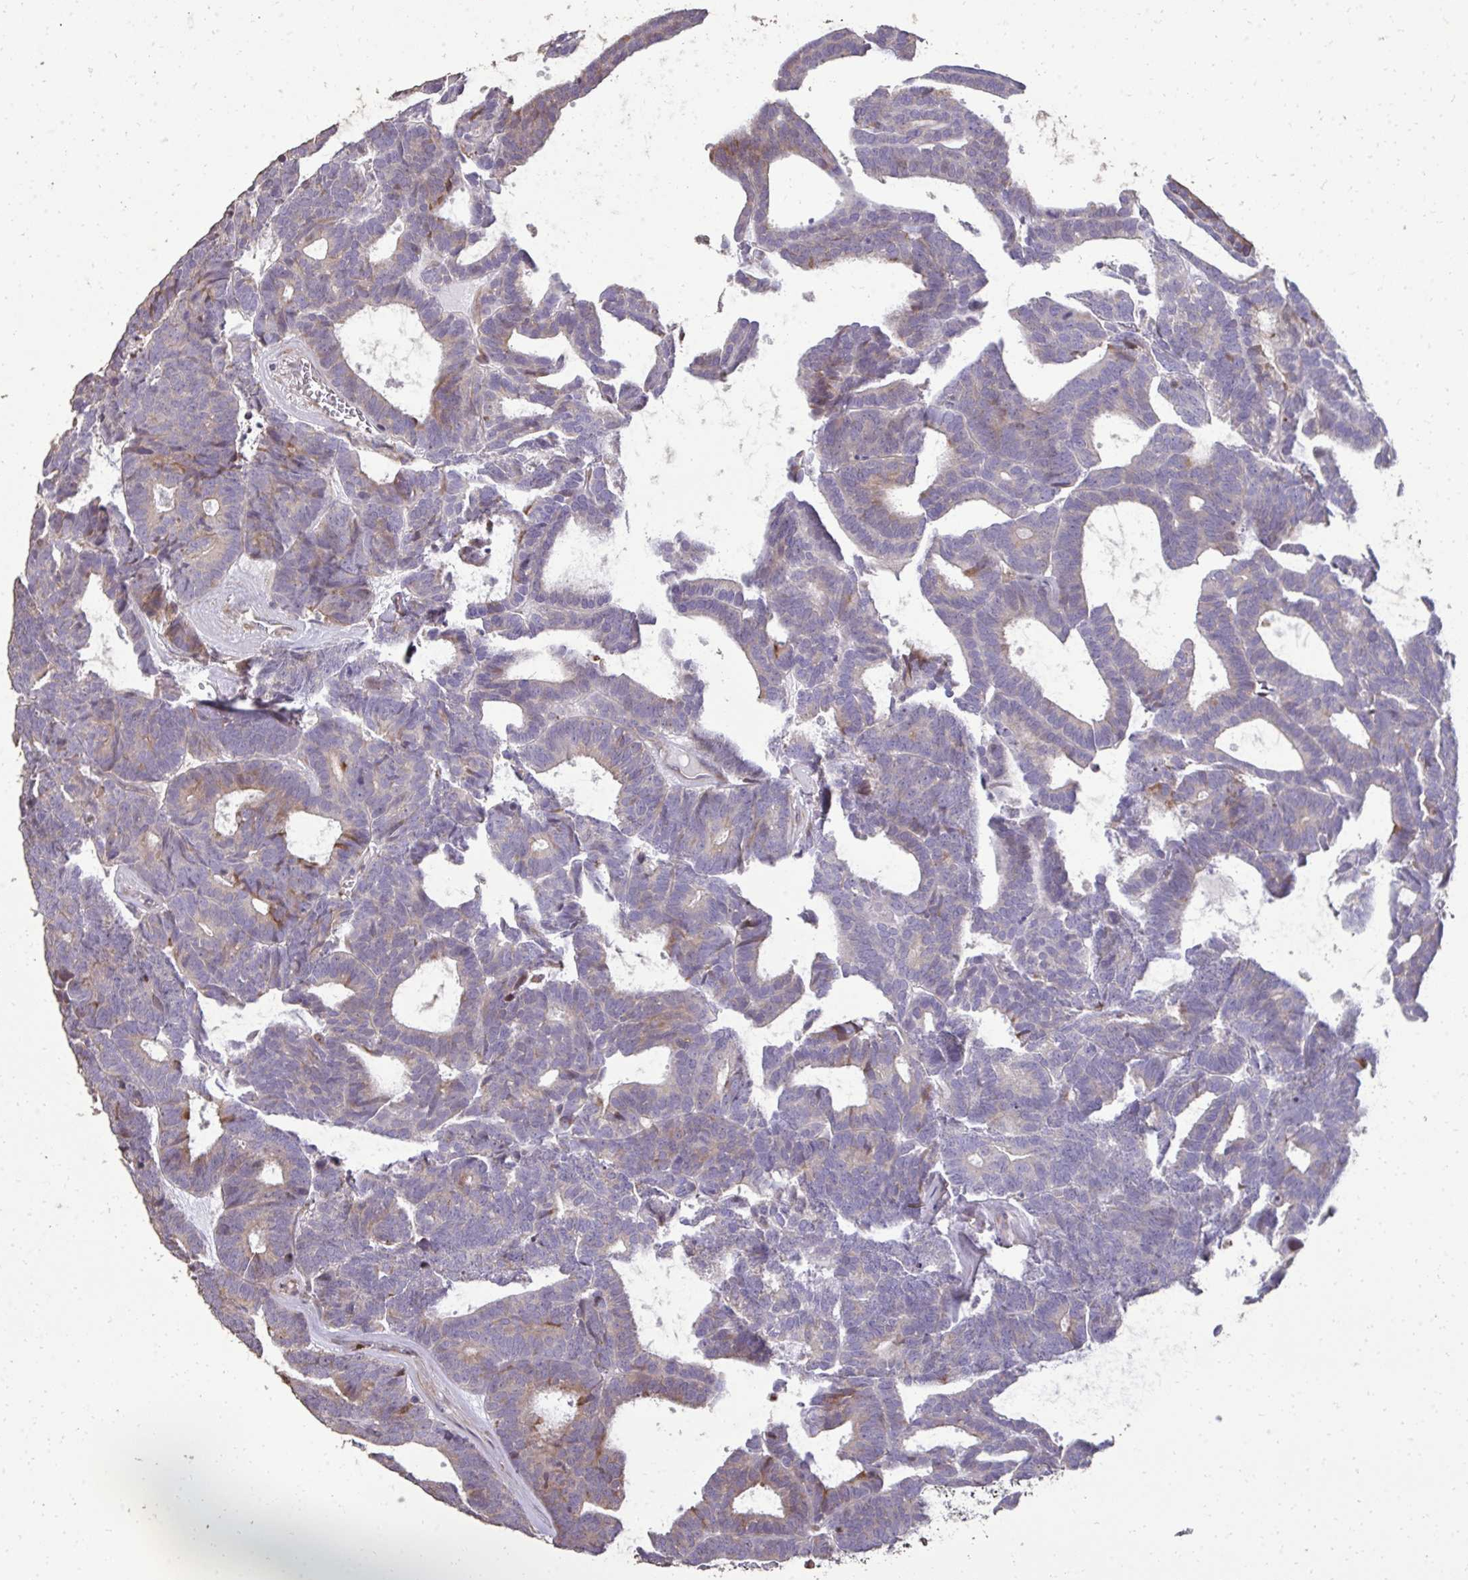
{"staining": {"intensity": "weak", "quantity": "<25%", "location": "cytoplasmic/membranous"}, "tissue": "head and neck cancer", "cell_type": "Tumor cells", "image_type": "cancer", "snomed": [{"axis": "morphology", "description": "Adenocarcinoma, NOS"}, {"axis": "topography", "description": "Head-Neck"}], "caption": "High power microscopy micrograph of an immunohistochemistry (IHC) histopathology image of head and neck cancer, revealing no significant expression in tumor cells.", "gene": "FIBCD1", "patient": {"sex": "female", "age": 81}}